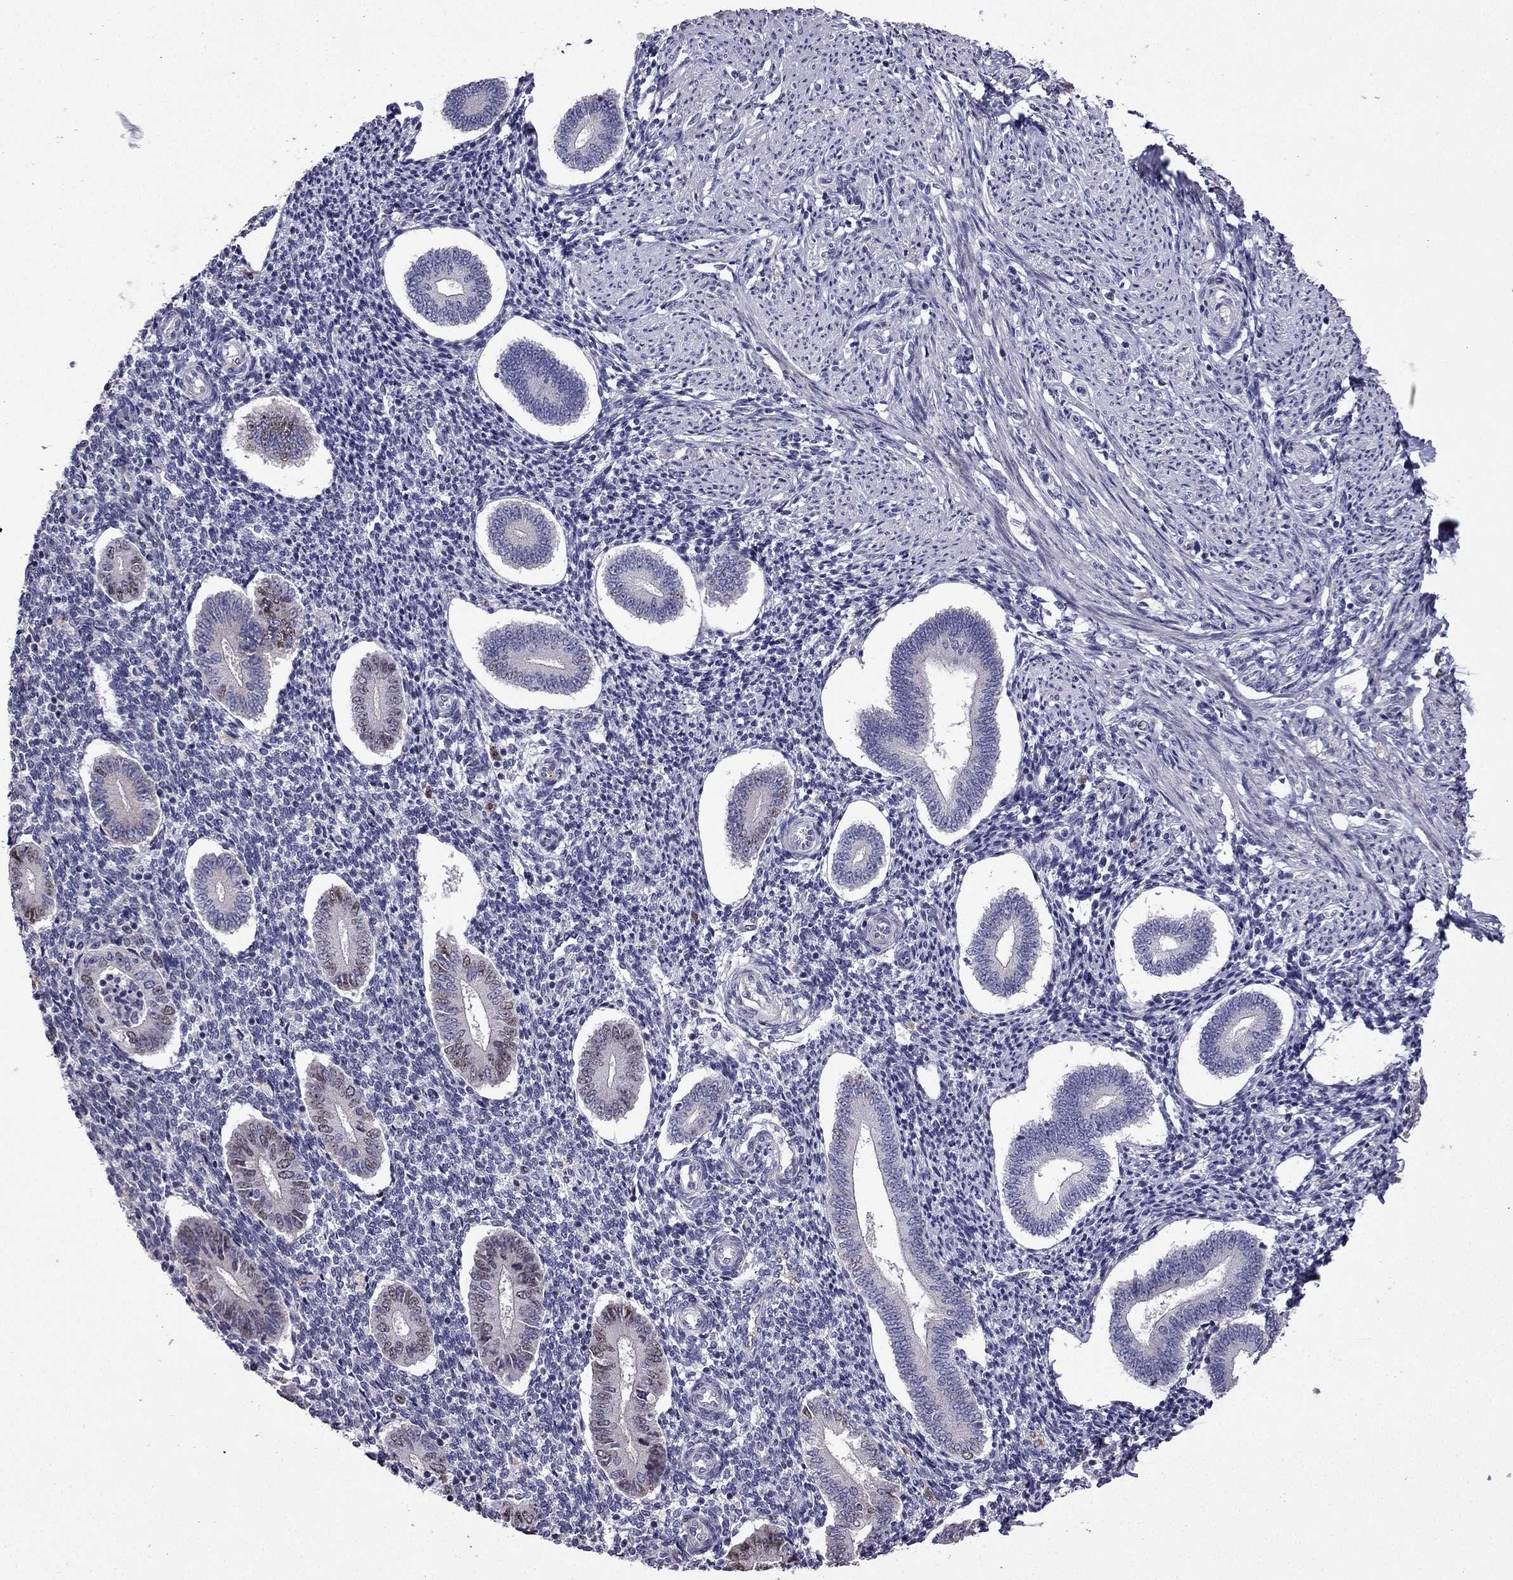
{"staining": {"intensity": "negative", "quantity": "none", "location": "none"}, "tissue": "endometrium", "cell_type": "Cells in endometrial stroma", "image_type": "normal", "snomed": [{"axis": "morphology", "description": "Normal tissue, NOS"}, {"axis": "topography", "description": "Endometrium"}], "caption": "This is an immunohistochemistry (IHC) image of unremarkable human endometrium. There is no staining in cells in endometrial stroma.", "gene": "UHRF1", "patient": {"sex": "female", "age": 40}}